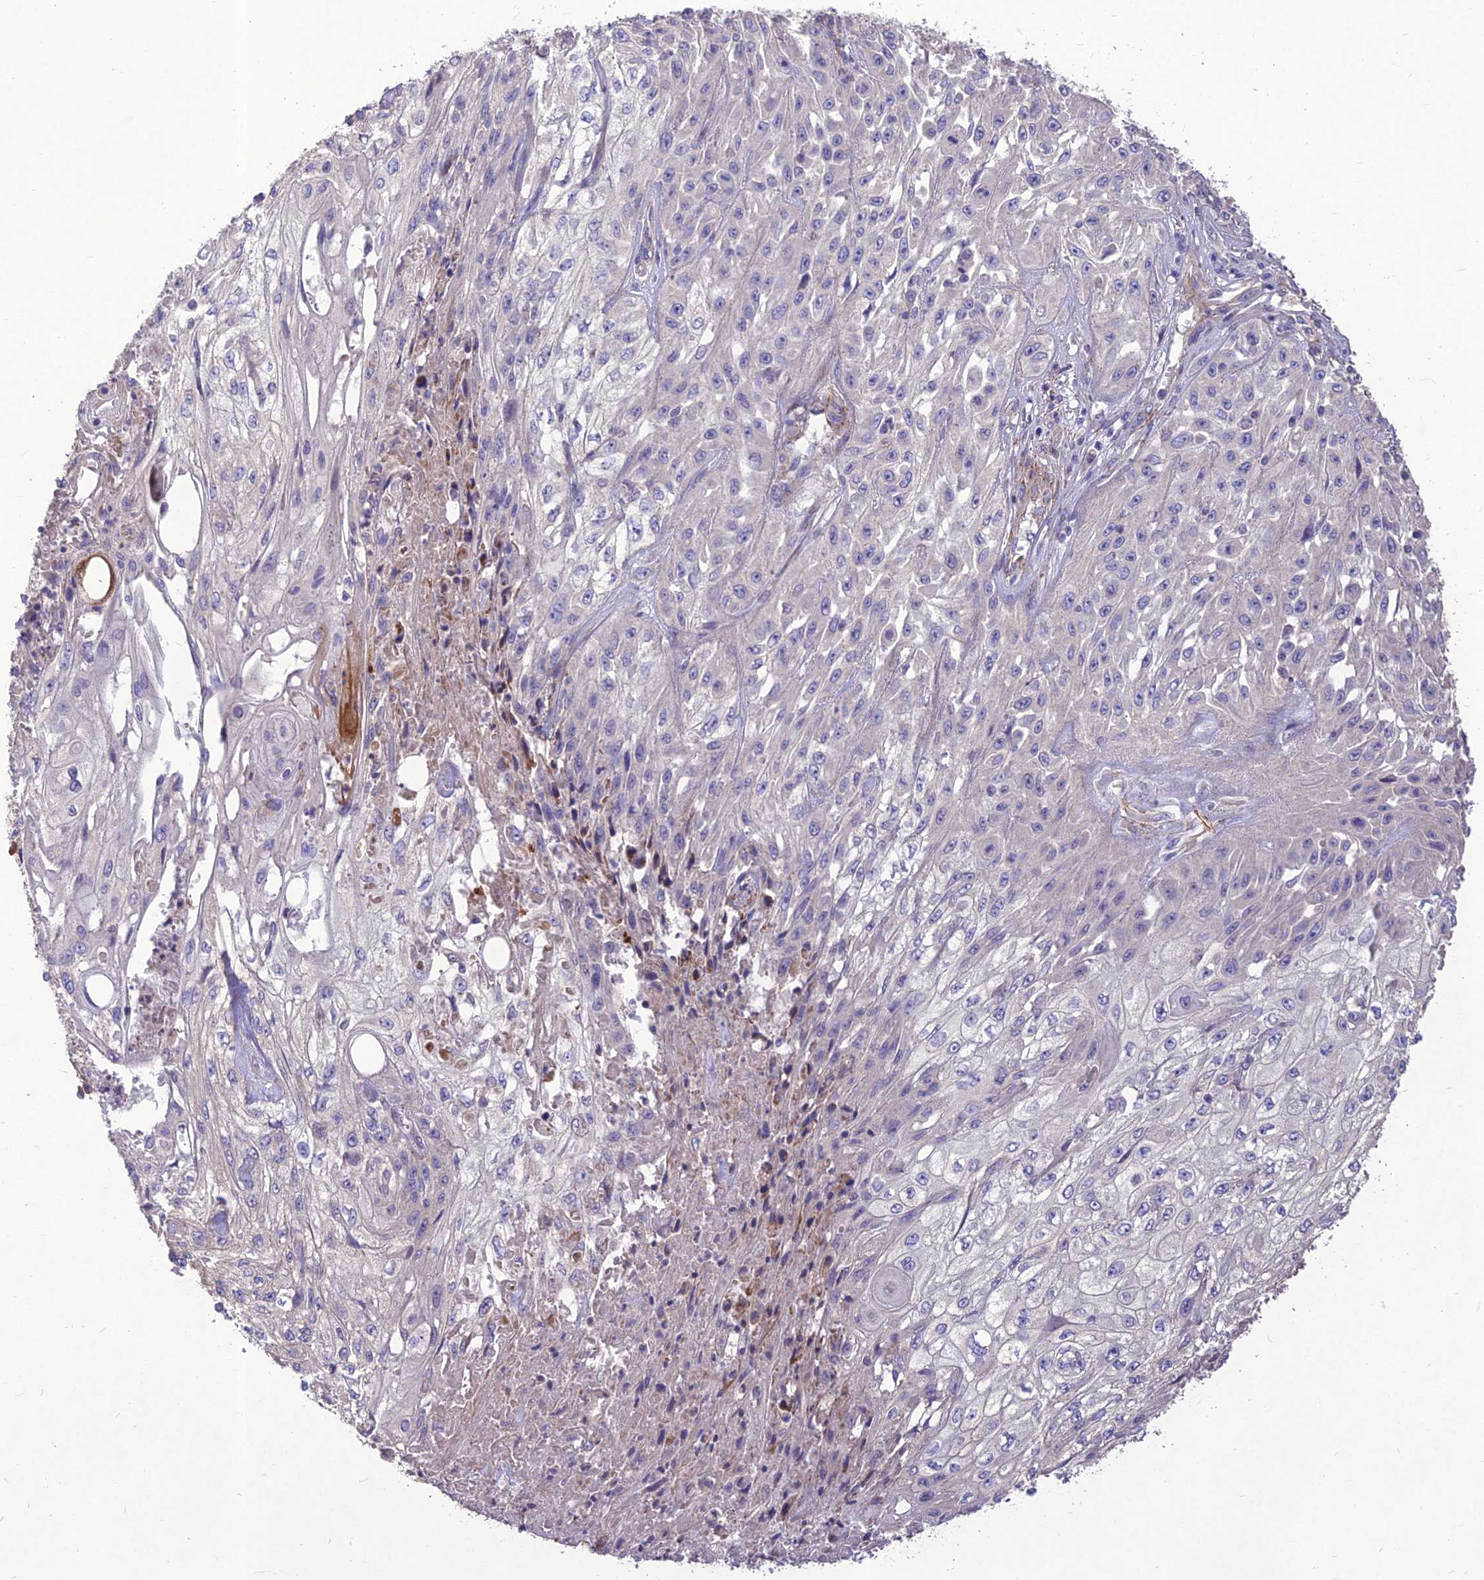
{"staining": {"intensity": "negative", "quantity": "none", "location": "none"}, "tissue": "skin cancer", "cell_type": "Tumor cells", "image_type": "cancer", "snomed": [{"axis": "morphology", "description": "Squamous cell carcinoma, NOS"}, {"axis": "morphology", "description": "Squamous cell carcinoma, metastatic, NOS"}, {"axis": "topography", "description": "Skin"}, {"axis": "topography", "description": "Lymph node"}], "caption": "Tumor cells show no significant expression in skin metastatic squamous cell carcinoma.", "gene": "CLUH", "patient": {"sex": "male", "age": 75}}